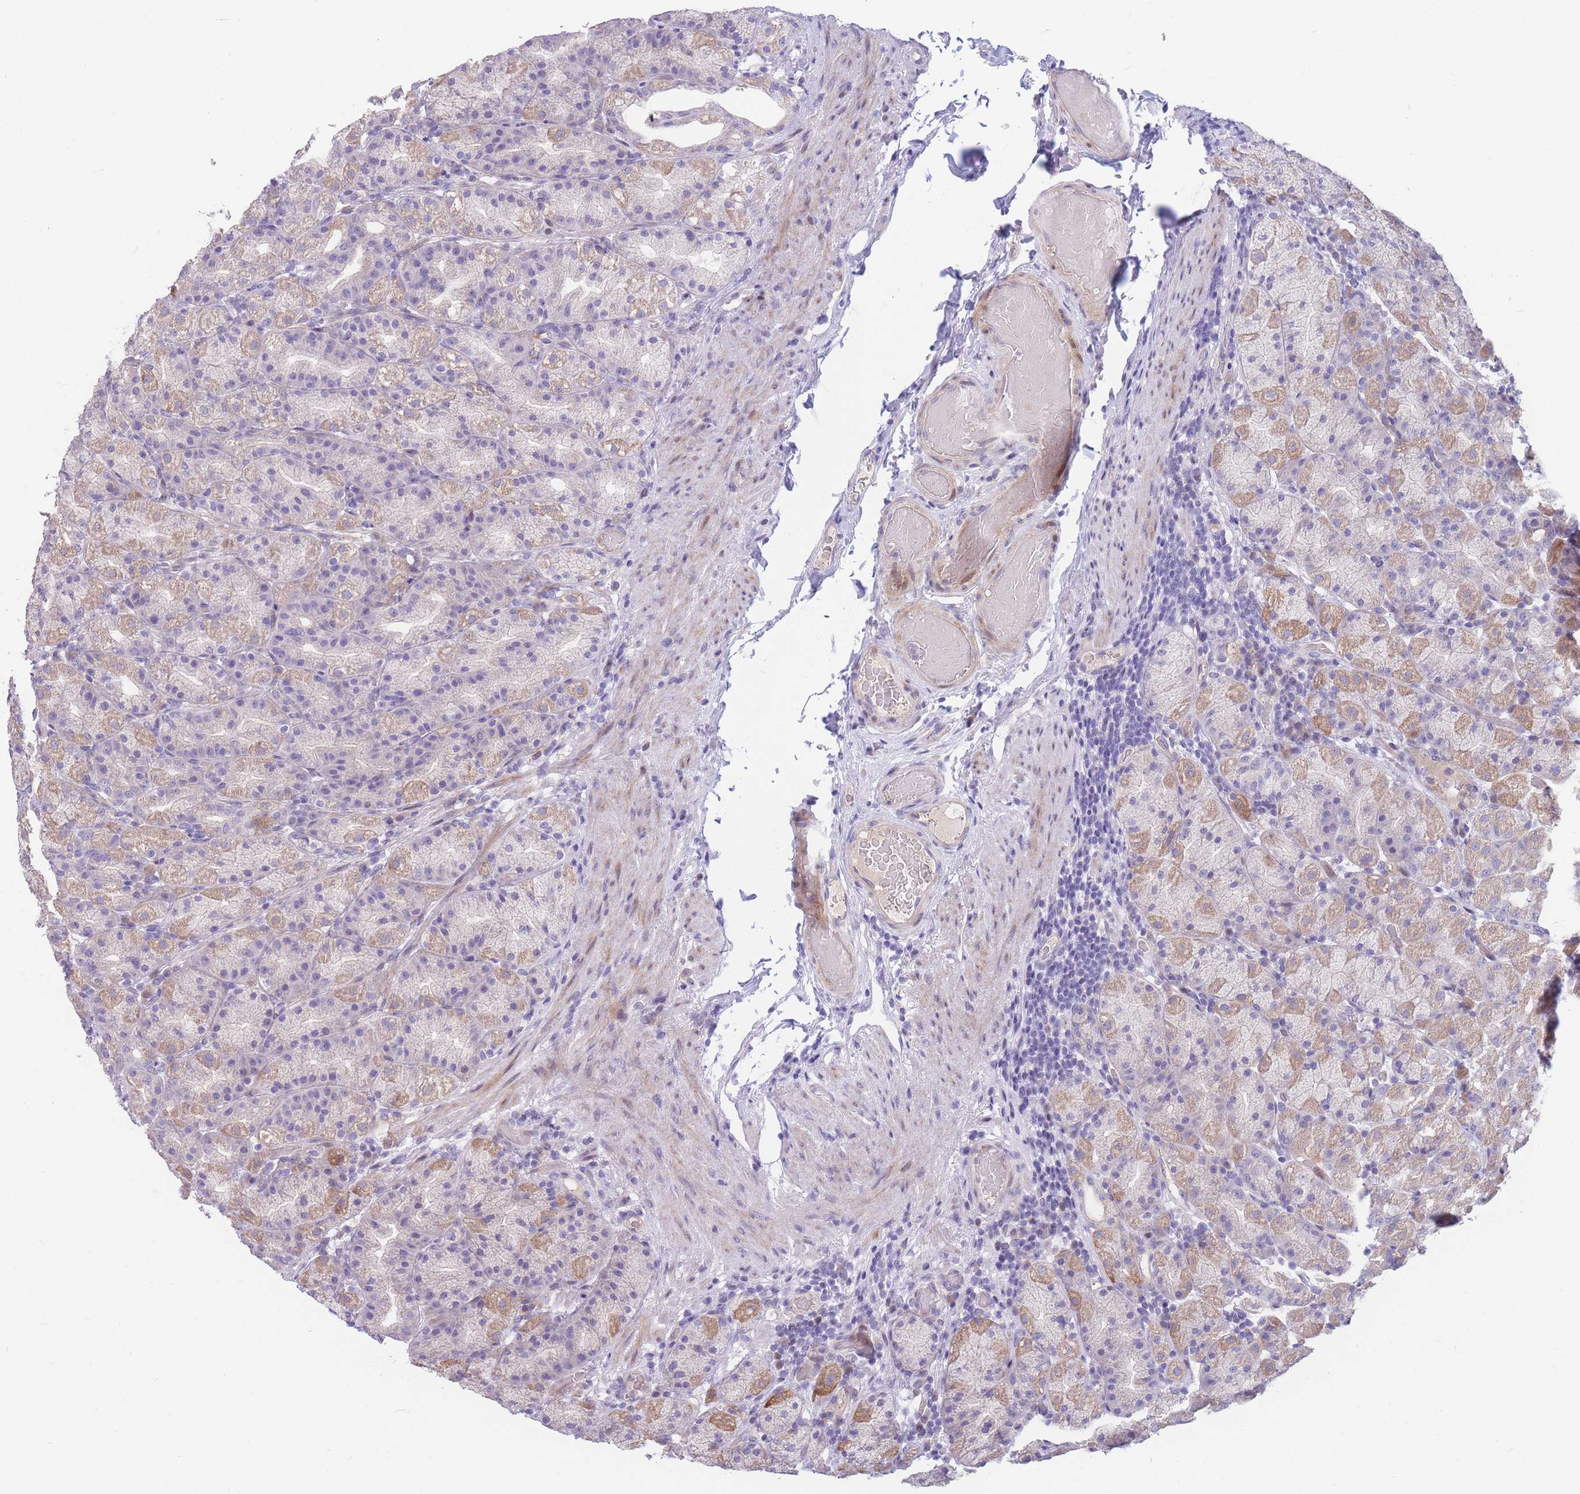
{"staining": {"intensity": "moderate", "quantity": "25%-75%", "location": "cytoplasmic/membranous"}, "tissue": "stomach", "cell_type": "Glandular cells", "image_type": "normal", "snomed": [{"axis": "morphology", "description": "Normal tissue, NOS"}, {"axis": "topography", "description": "Stomach, upper"}, {"axis": "topography", "description": "Stomach"}], "caption": "The immunohistochemical stain shows moderate cytoplasmic/membranous positivity in glandular cells of normal stomach.", "gene": "SHCBP1", "patient": {"sex": "male", "age": 68}}